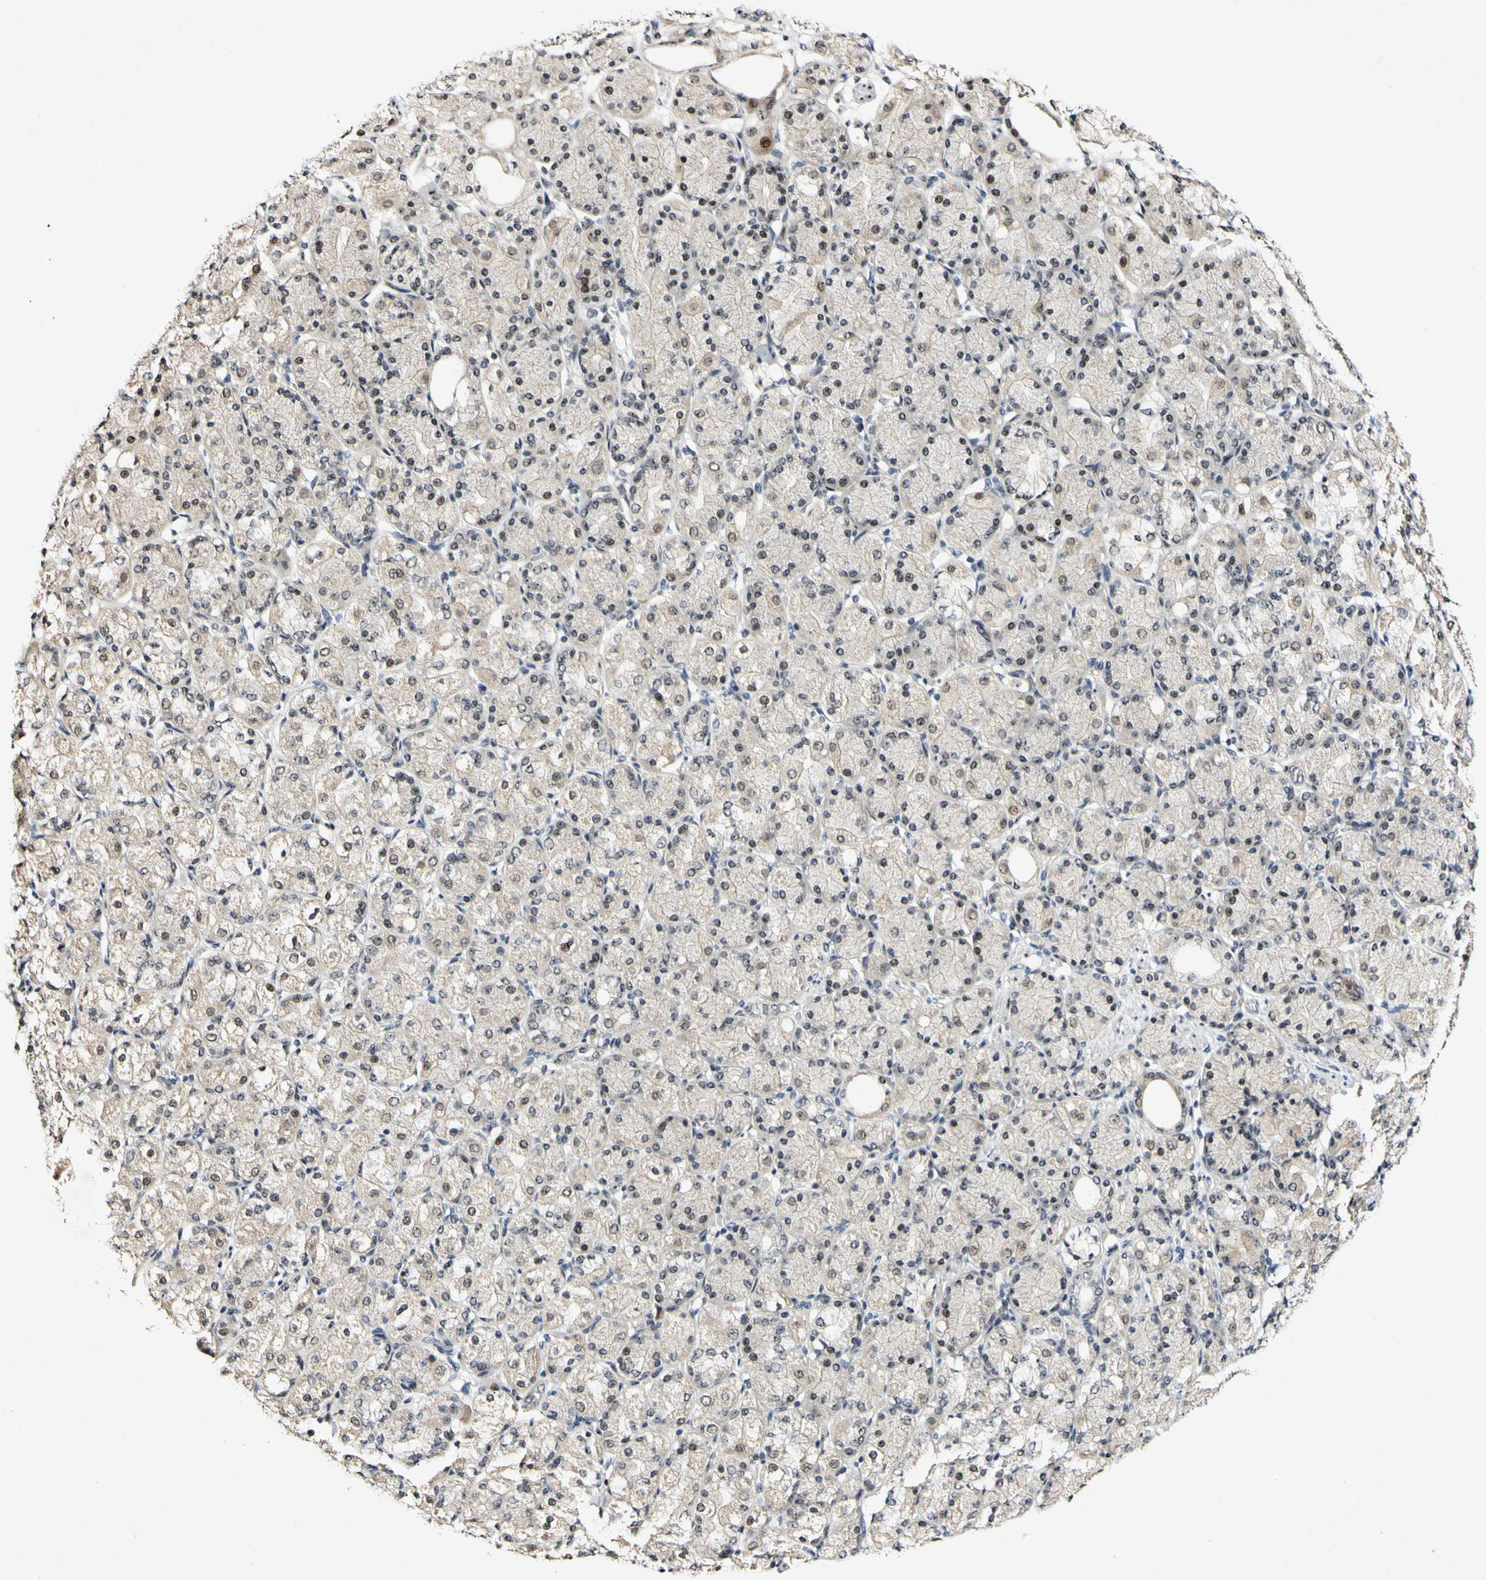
{"staining": {"intensity": "weak", "quantity": ">75%", "location": "cytoplasmic/membranous,nuclear"}, "tissue": "stomach cancer", "cell_type": "Tumor cells", "image_type": "cancer", "snomed": [{"axis": "morphology", "description": "Normal tissue, NOS"}, {"axis": "morphology", "description": "Adenocarcinoma, NOS"}, {"axis": "morphology", "description": "Adenocarcinoma, High grade"}, {"axis": "topography", "description": "Stomach, upper"}, {"axis": "topography", "description": "Stomach"}], "caption": "The immunohistochemical stain shows weak cytoplasmic/membranous and nuclear staining in tumor cells of stomach cancer tissue.", "gene": "POLR2F", "patient": {"sex": "female", "age": 65}}